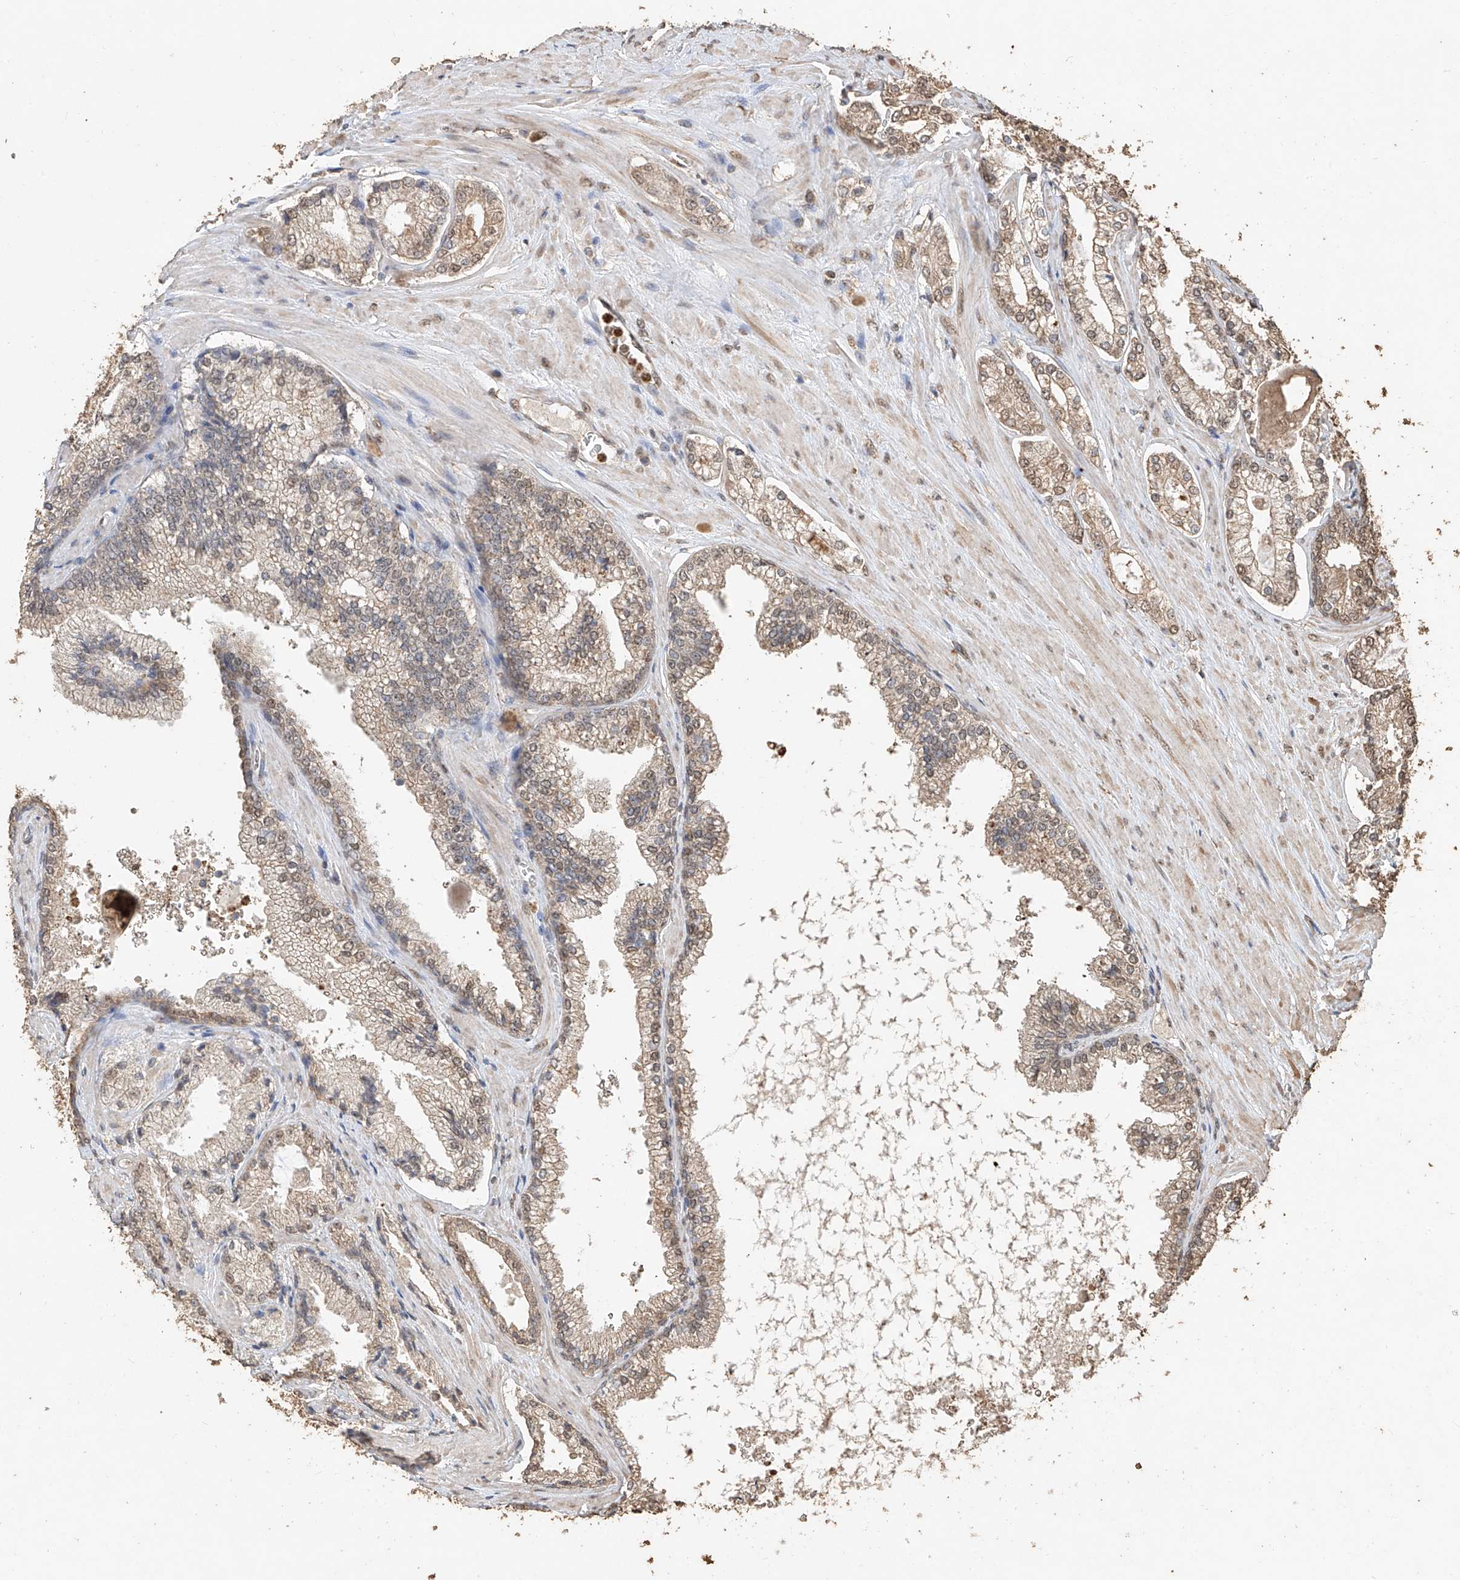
{"staining": {"intensity": "moderate", "quantity": ">75%", "location": "cytoplasmic/membranous,nuclear"}, "tissue": "prostate cancer", "cell_type": "Tumor cells", "image_type": "cancer", "snomed": [{"axis": "morphology", "description": "Adenocarcinoma, High grade"}, {"axis": "topography", "description": "Prostate"}], "caption": "About >75% of tumor cells in prostate adenocarcinoma (high-grade) reveal moderate cytoplasmic/membranous and nuclear protein expression as visualized by brown immunohistochemical staining.", "gene": "ELOVL1", "patient": {"sex": "male", "age": 73}}